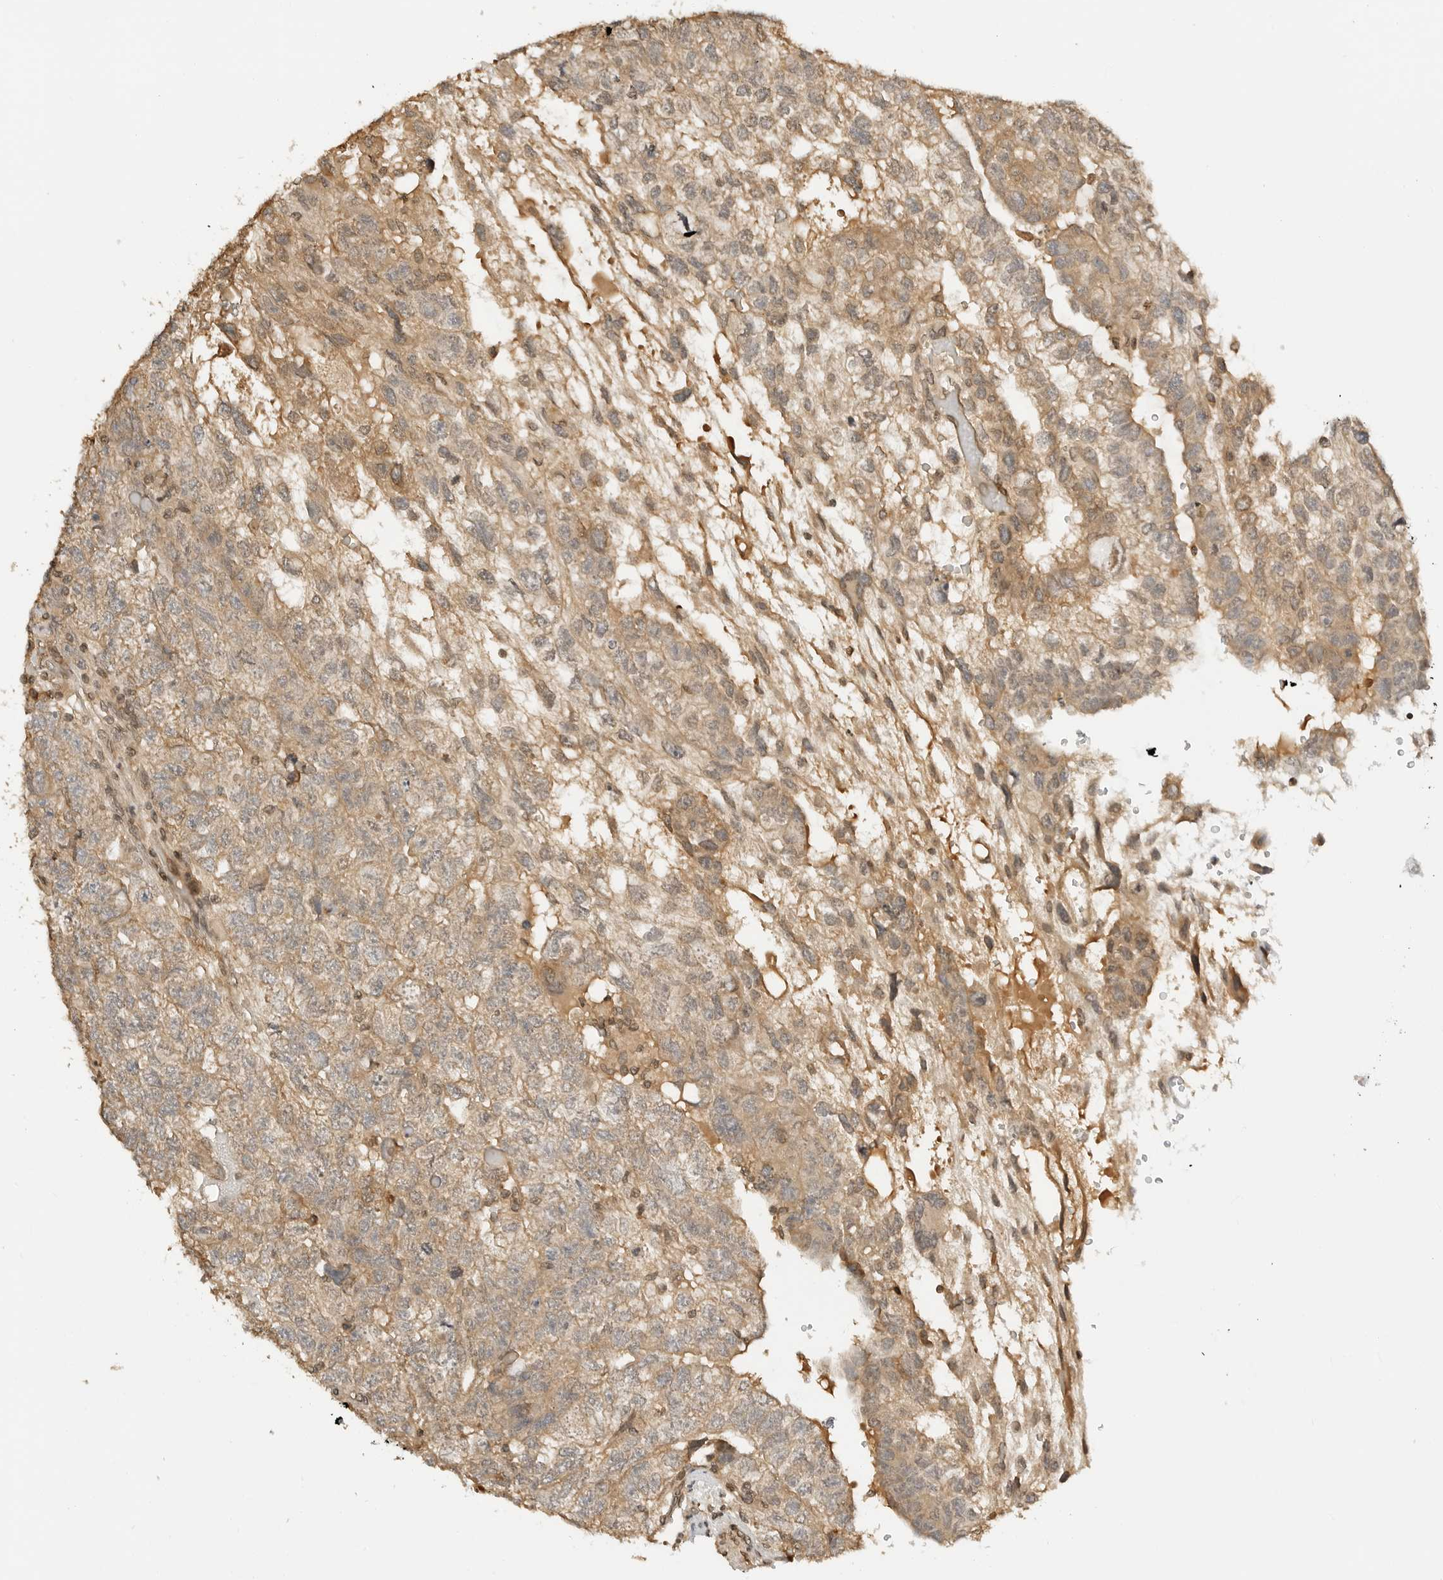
{"staining": {"intensity": "moderate", "quantity": ">75%", "location": "cytoplasmic/membranous"}, "tissue": "testis cancer", "cell_type": "Tumor cells", "image_type": "cancer", "snomed": [{"axis": "morphology", "description": "Carcinoma, Embryonal, NOS"}, {"axis": "topography", "description": "Testis"}], "caption": "Embryonal carcinoma (testis) stained for a protein exhibits moderate cytoplasmic/membranous positivity in tumor cells.", "gene": "POLH", "patient": {"sex": "male", "age": 36}}